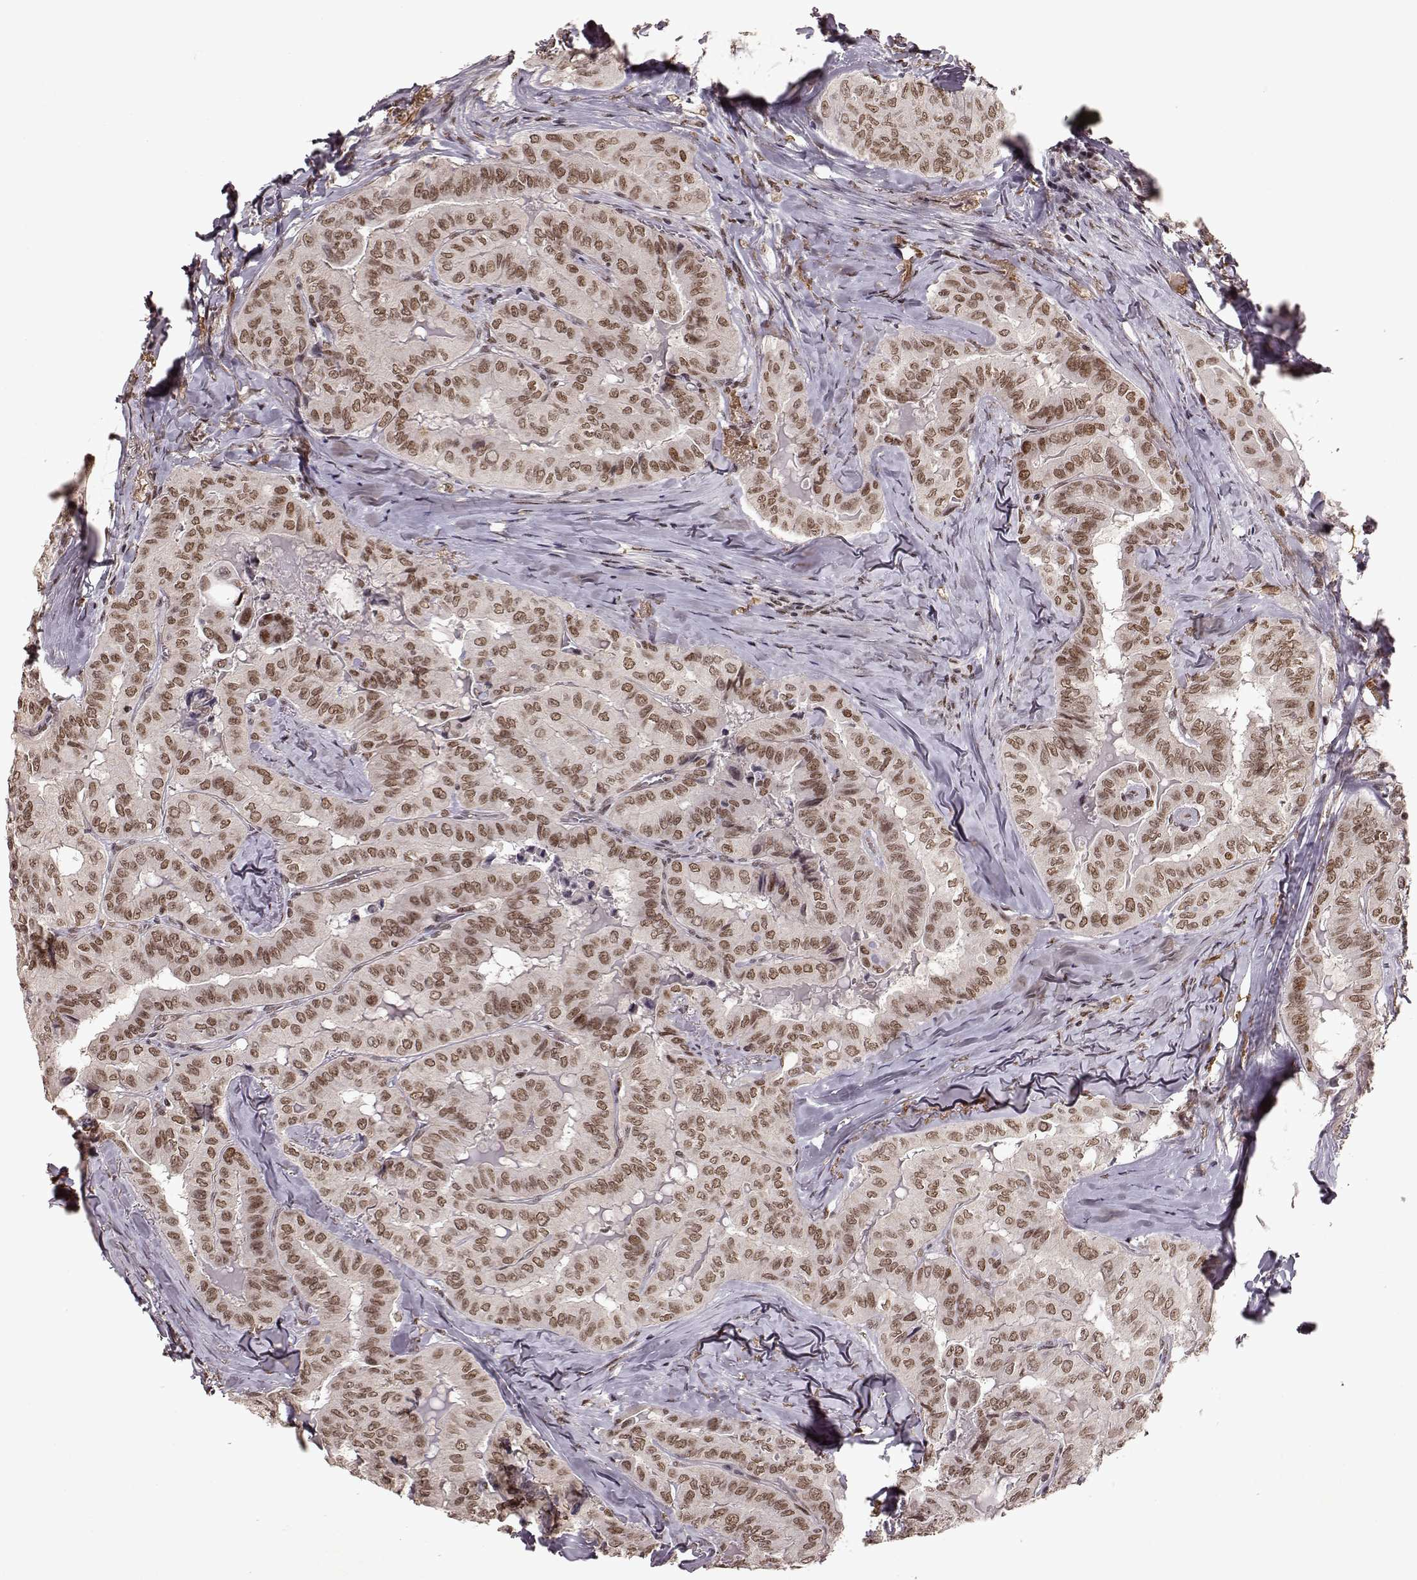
{"staining": {"intensity": "weak", "quantity": ">75%", "location": "nuclear"}, "tissue": "thyroid cancer", "cell_type": "Tumor cells", "image_type": "cancer", "snomed": [{"axis": "morphology", "description": "Papillary adenocarcinoma, NOS"}, {"axis": "topography", "description": "Thyroid gland"}], "caption": "High-power microscopy captured an IHC histopathology image of thyroid cancer, revealing weak nuclear expression in about >75% of tumor cells.", "gene": "RRAGD", "patient": {"sex": "female", "age": 68}}